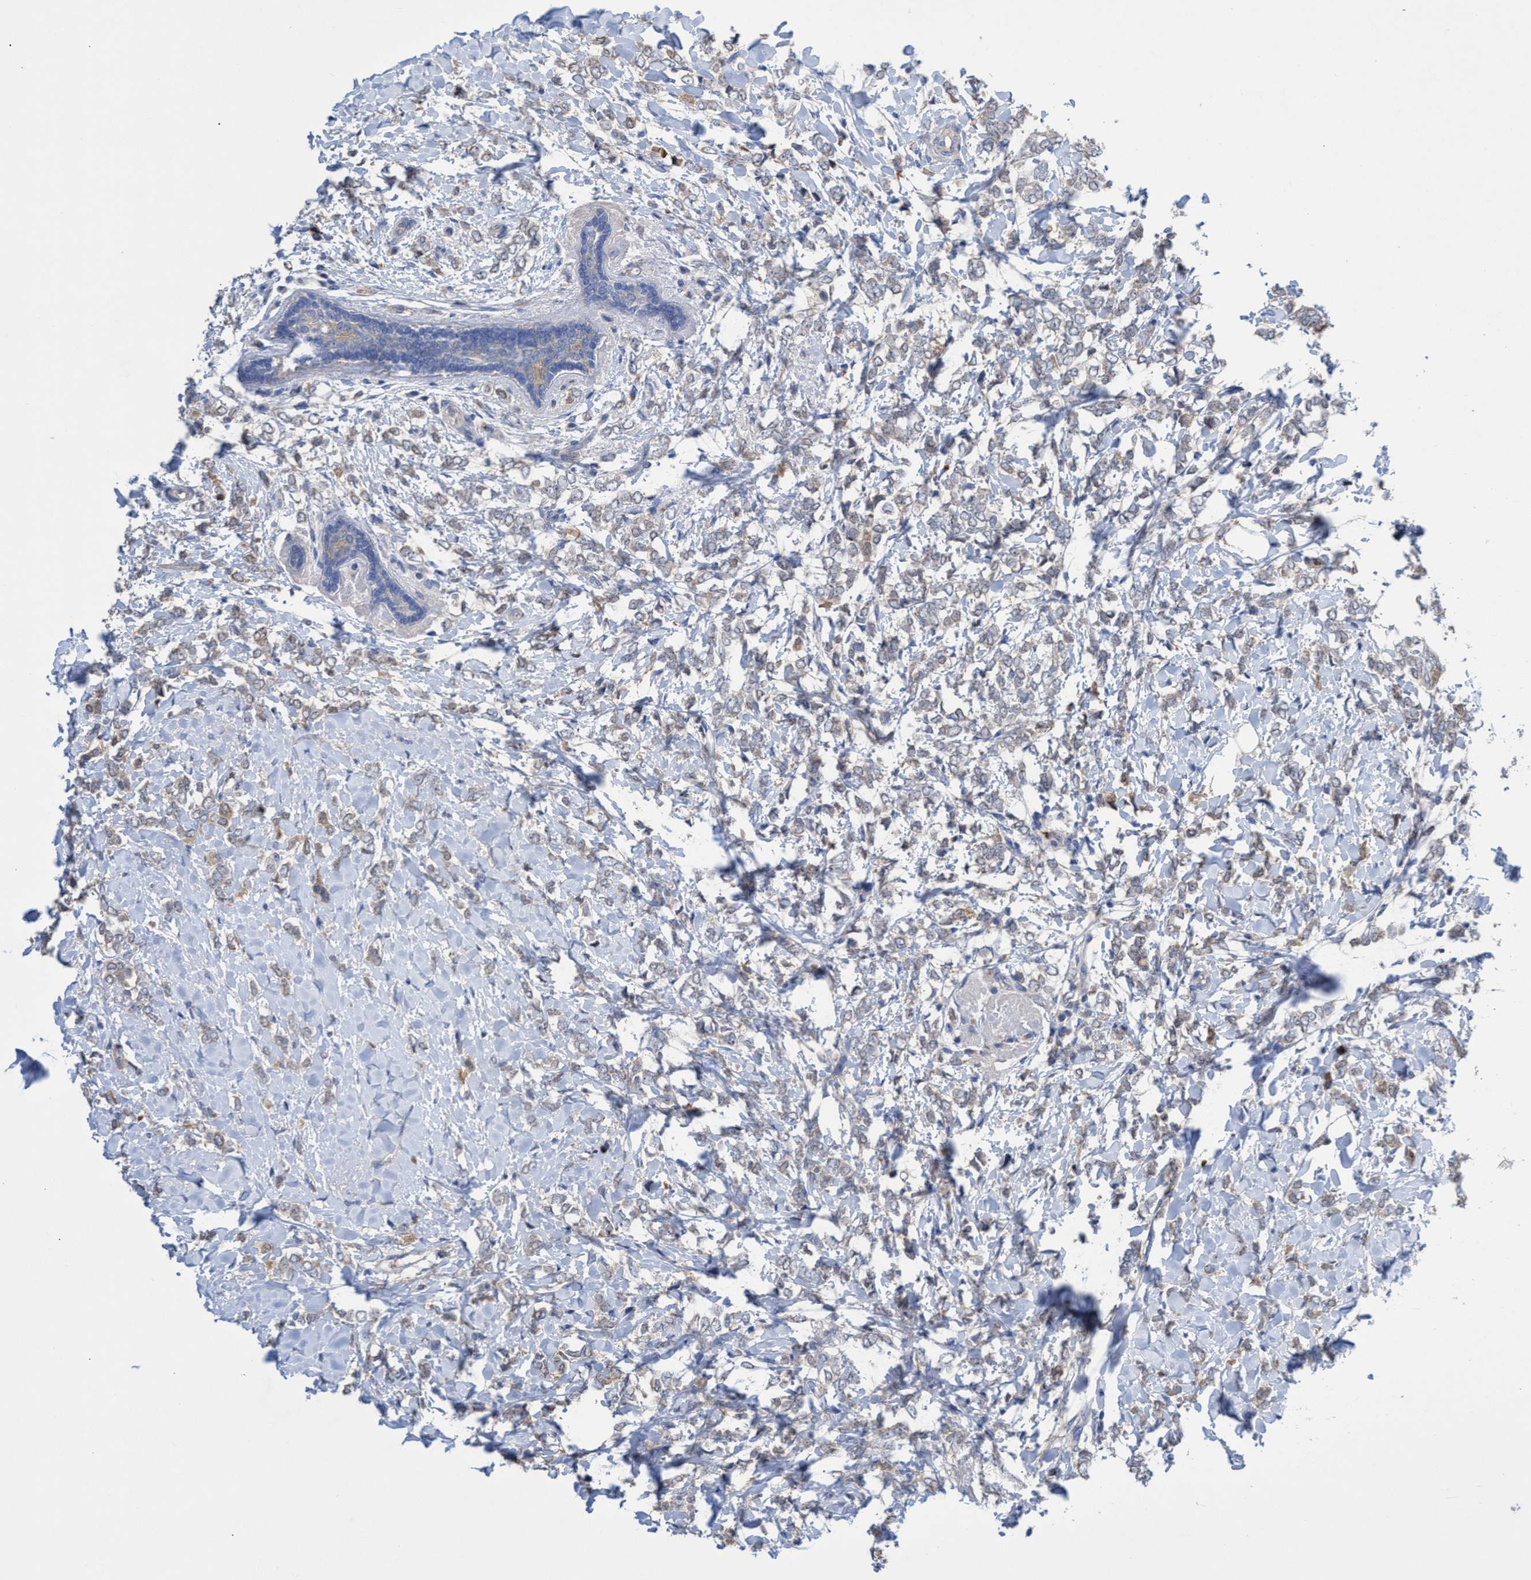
{"staining": {"intensity": "weak", "quantity": "<25%", "location": "cytoplasmic/membranous"}, "tissue": "breast cancer", "cell_type": "Tumor cells", "image_type": "cancer", "snomed": [{"axis": "morphology", "description": "Normal tissue, NOS"}, {"axis": "morphology", "description": "Lobular carcinoma"}, {"axis": "topography", "description": "Breast"}], "caption": "This photomicrograph is of breast cancer (lobular carcinoma) stained with immunohistochemistry (IHC) to label a protein in brown with the nuclei are counter-stained blue. There is no positivity in tumor cells.", "gene": "SVEP1", "patient": {"sex": "female", "age": 47}}